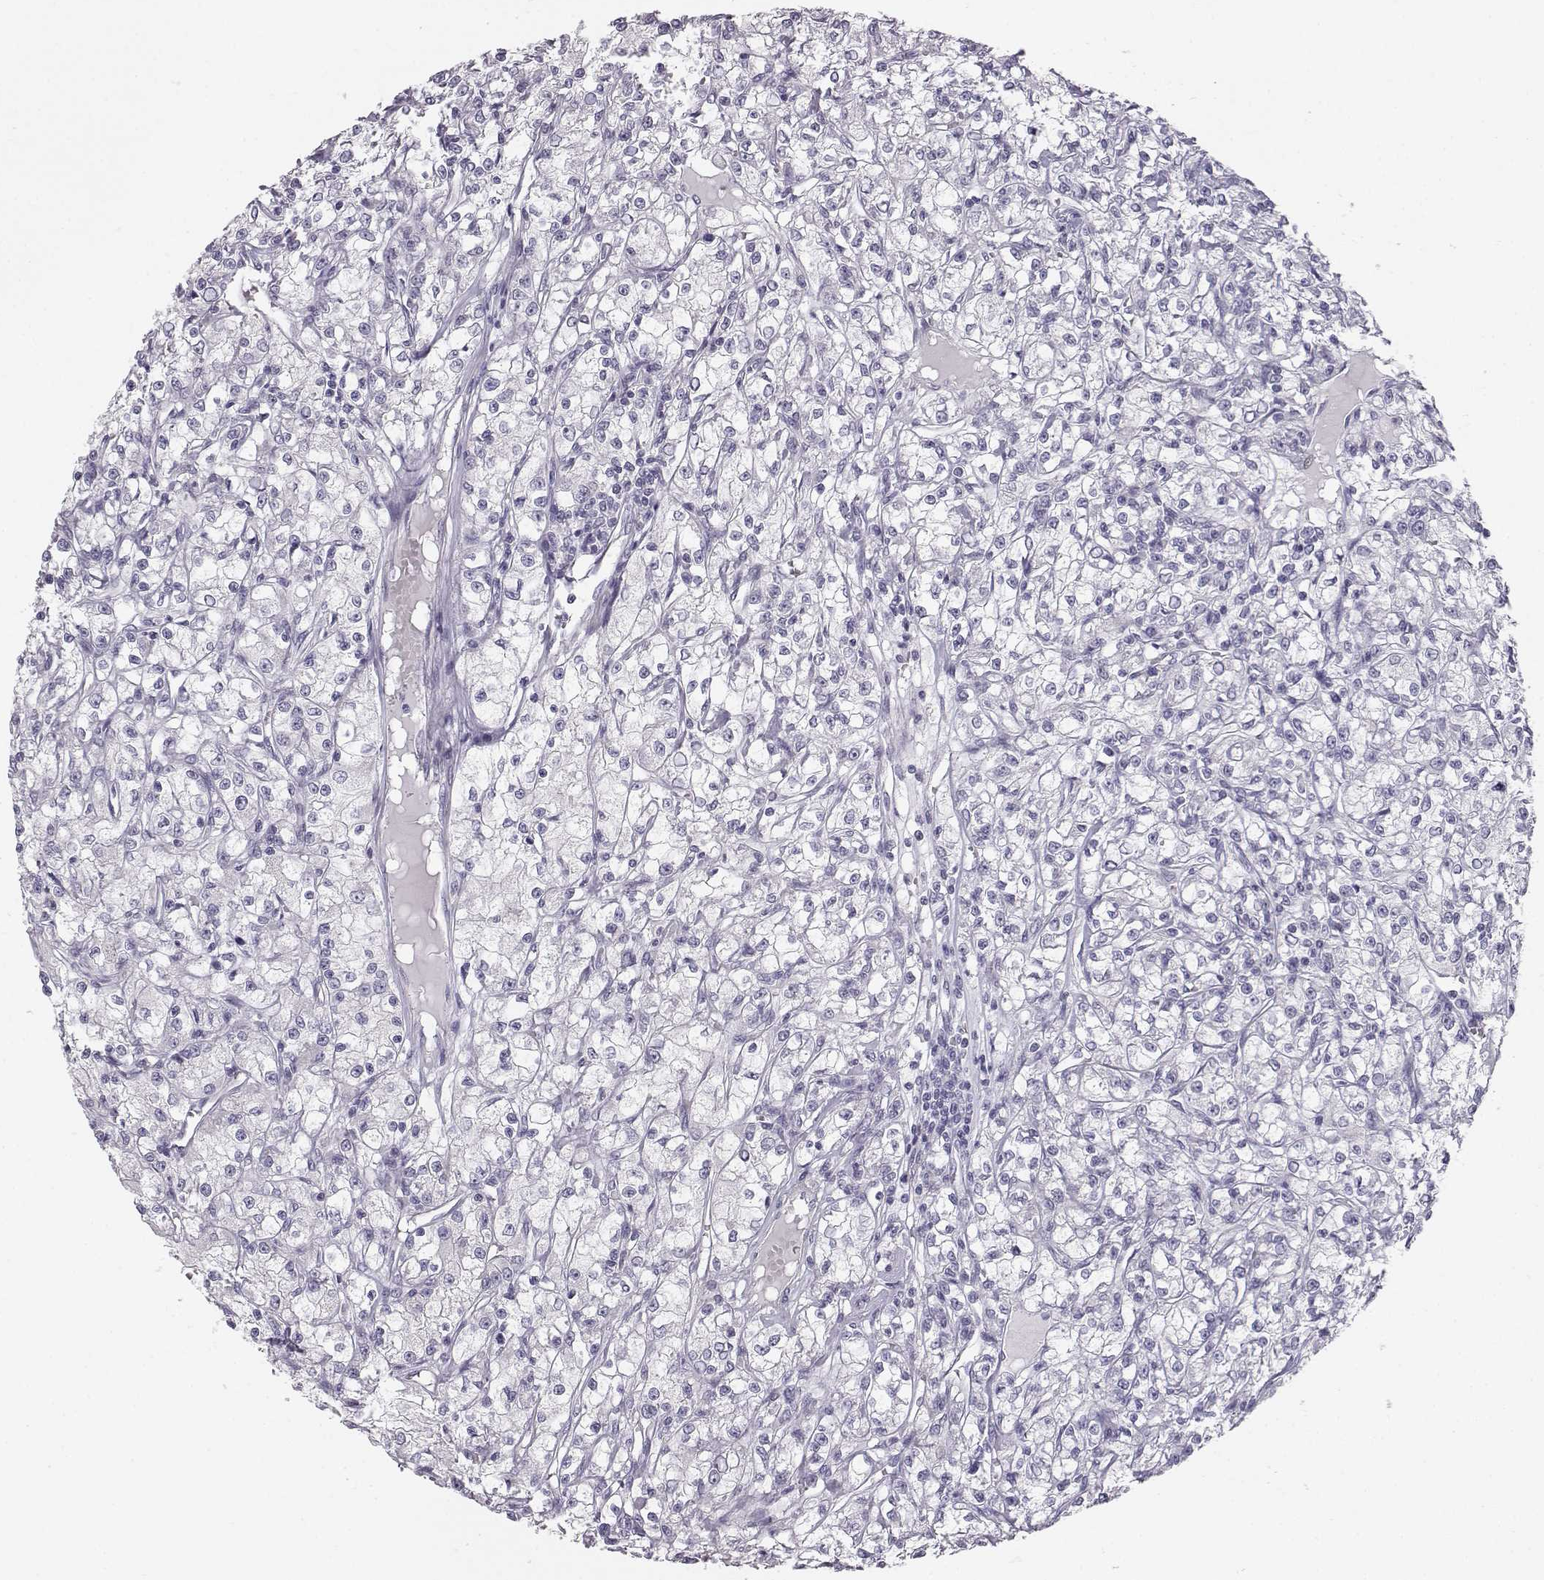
{"staining": {"intensity": "negative", "quantity": "none", "location": "none"}, "tissue": "renal cancer", "cell_type": "Tumor cells", "image_type": "cancer", "snomed": [{"axis": "morphology", "description": "Adenocarcinoma, NOS"}, {"axis": "topography", "description": "Kidney"}], "caption": "This is an immunohistochemistry photomicrograph of renal cancer (adenocarcinoma). There is no positivity in tumor cells.", "gene": "MYCBPAP", "patient": {"sex": "female", "age": 59}}